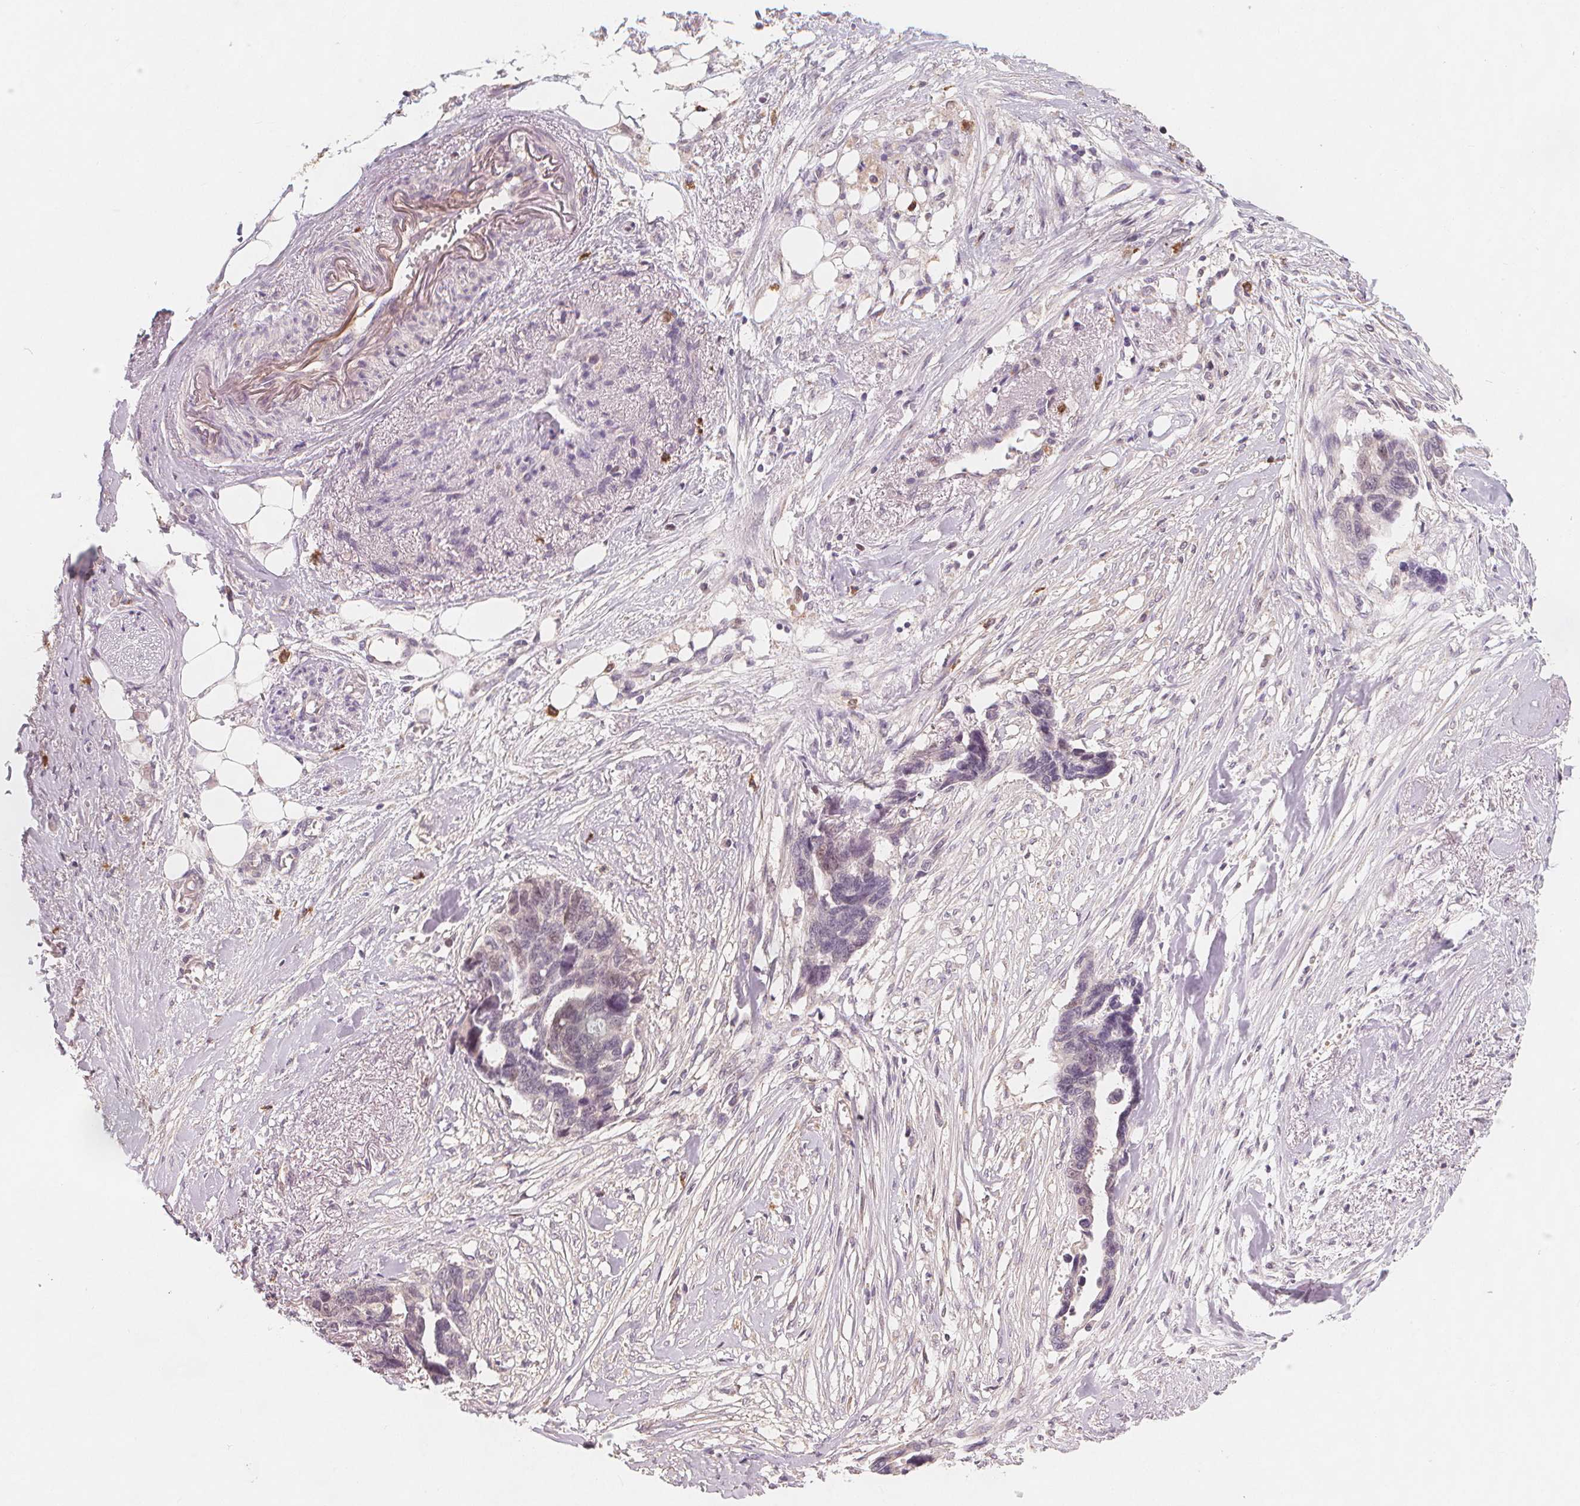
{"staining": {"intensity": "weak", "quantity": "<25%", "location": "nuclear"}, "tissue": "ovarian cancer", "cell_type": "Tumor cells", "image_type": "cancer", "snomed": [{"axis": "morphology", "description": "Cystadenocarcinoma, serous, NOS"}, {"axis": "topography", "description": "Ovary"}], "caption": "Protein analysis of ovarian cancer (serous cystadenocarcinoma) reveals no significant positivity in tumor cells.", "gene": "TIPIN", "patient": {"sex": "female", "age": 69}}